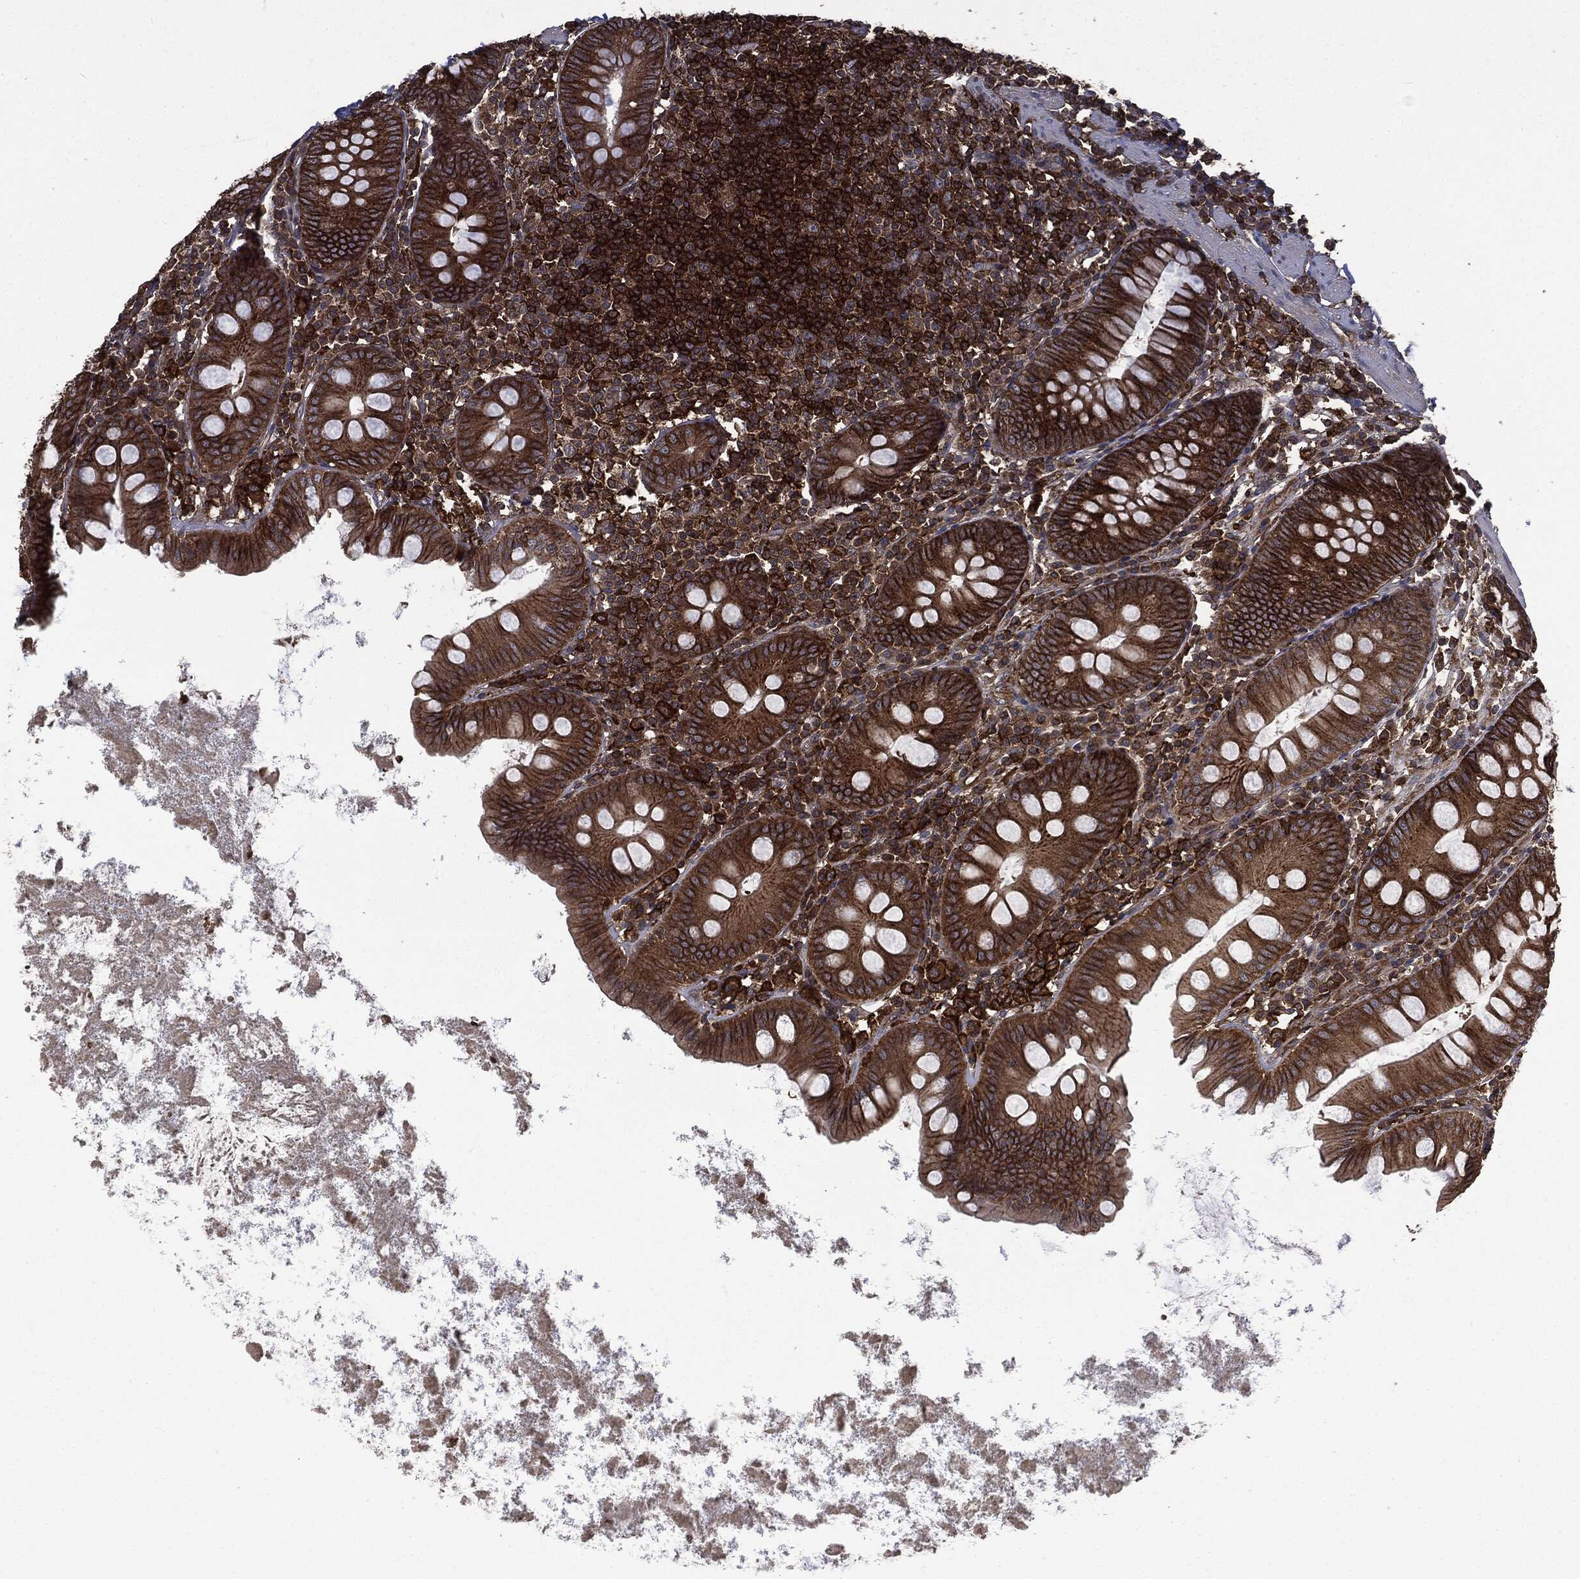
{"staining": {"intensity": "strong", "quantity": "25%-75%", "location": "cytoplasmic/membranous"}, "tissue": "appendix", "cell_type": "Glandular cells", "image_type": "normal", "snomed": [{"axis": "morphology", "description": "Normal tissue, NOS"}, {"axis": "topography", "description": "Appendix"}], "caption": "A high-resolution image shows IHC staining of benign appendix, which demonstrates strong cytoplasmic/membranous positivity in about 25%-75% of glandular cells. (IHC, brightfield microscopy, high magnification).", "gene": "SNX5", "patient": {"sex": "female", "age": 82}}